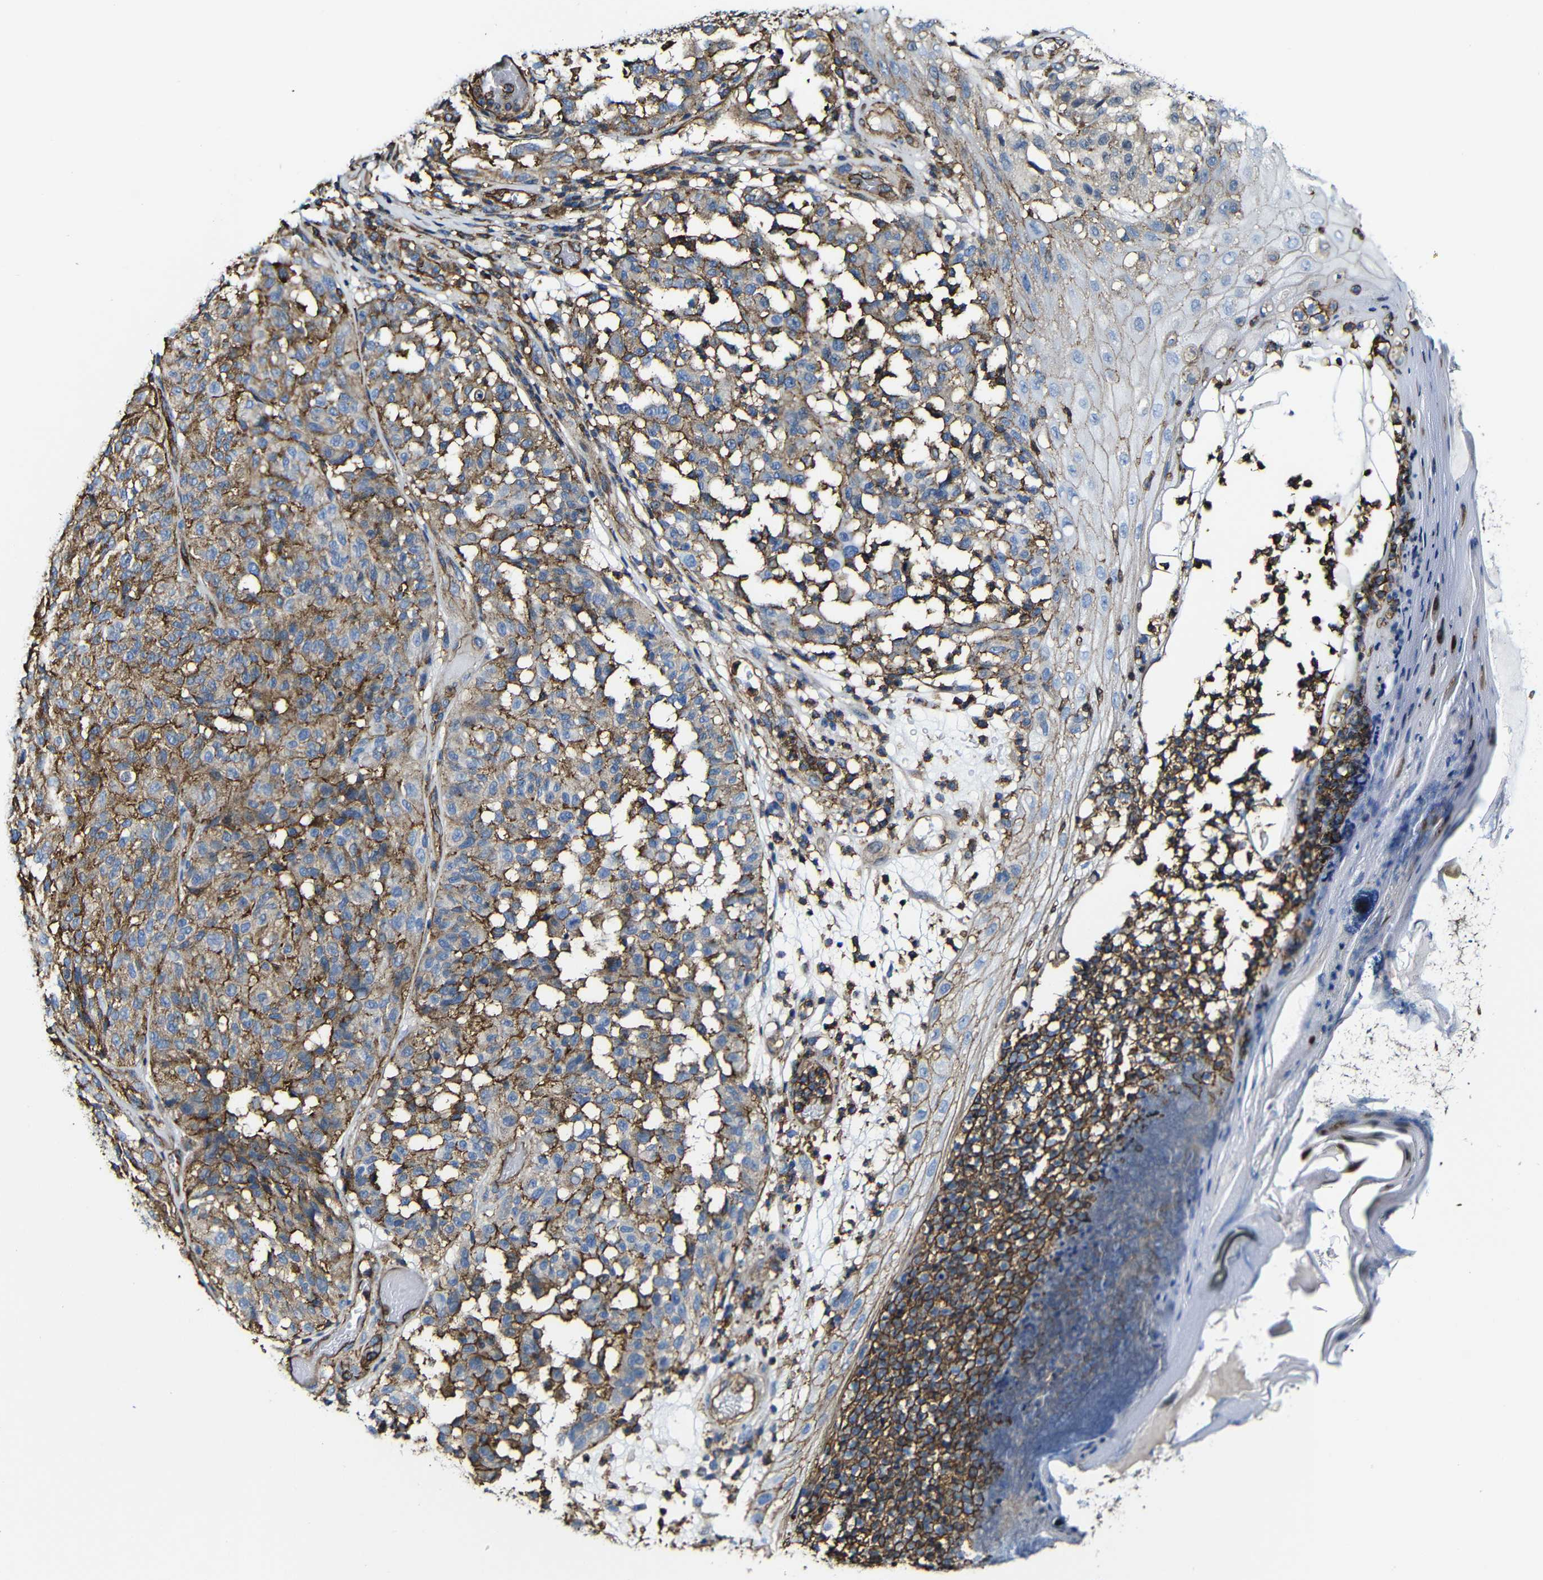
{"staining": {"intensity": "moderate", "quantity": ">75%", "location": "cytoplasmic/membranous"}, "tissue": "melanoma", "cell_type": "Tumor cells", "image_type": "cancer", "snomed": [{"axis": "morphology", "description": "Malignant melanoma, NOS"}, {"axis": "topography", "description": "Skin"}], "caption": "This micrograph shows immunohistochemistry staining of malignant melanoma, with medium moderate cytoplasmic/membranous positivity in approximately >75% of tumor cells.", "gene": "MSN", "patient": {"sex": "female", "age": 46}}